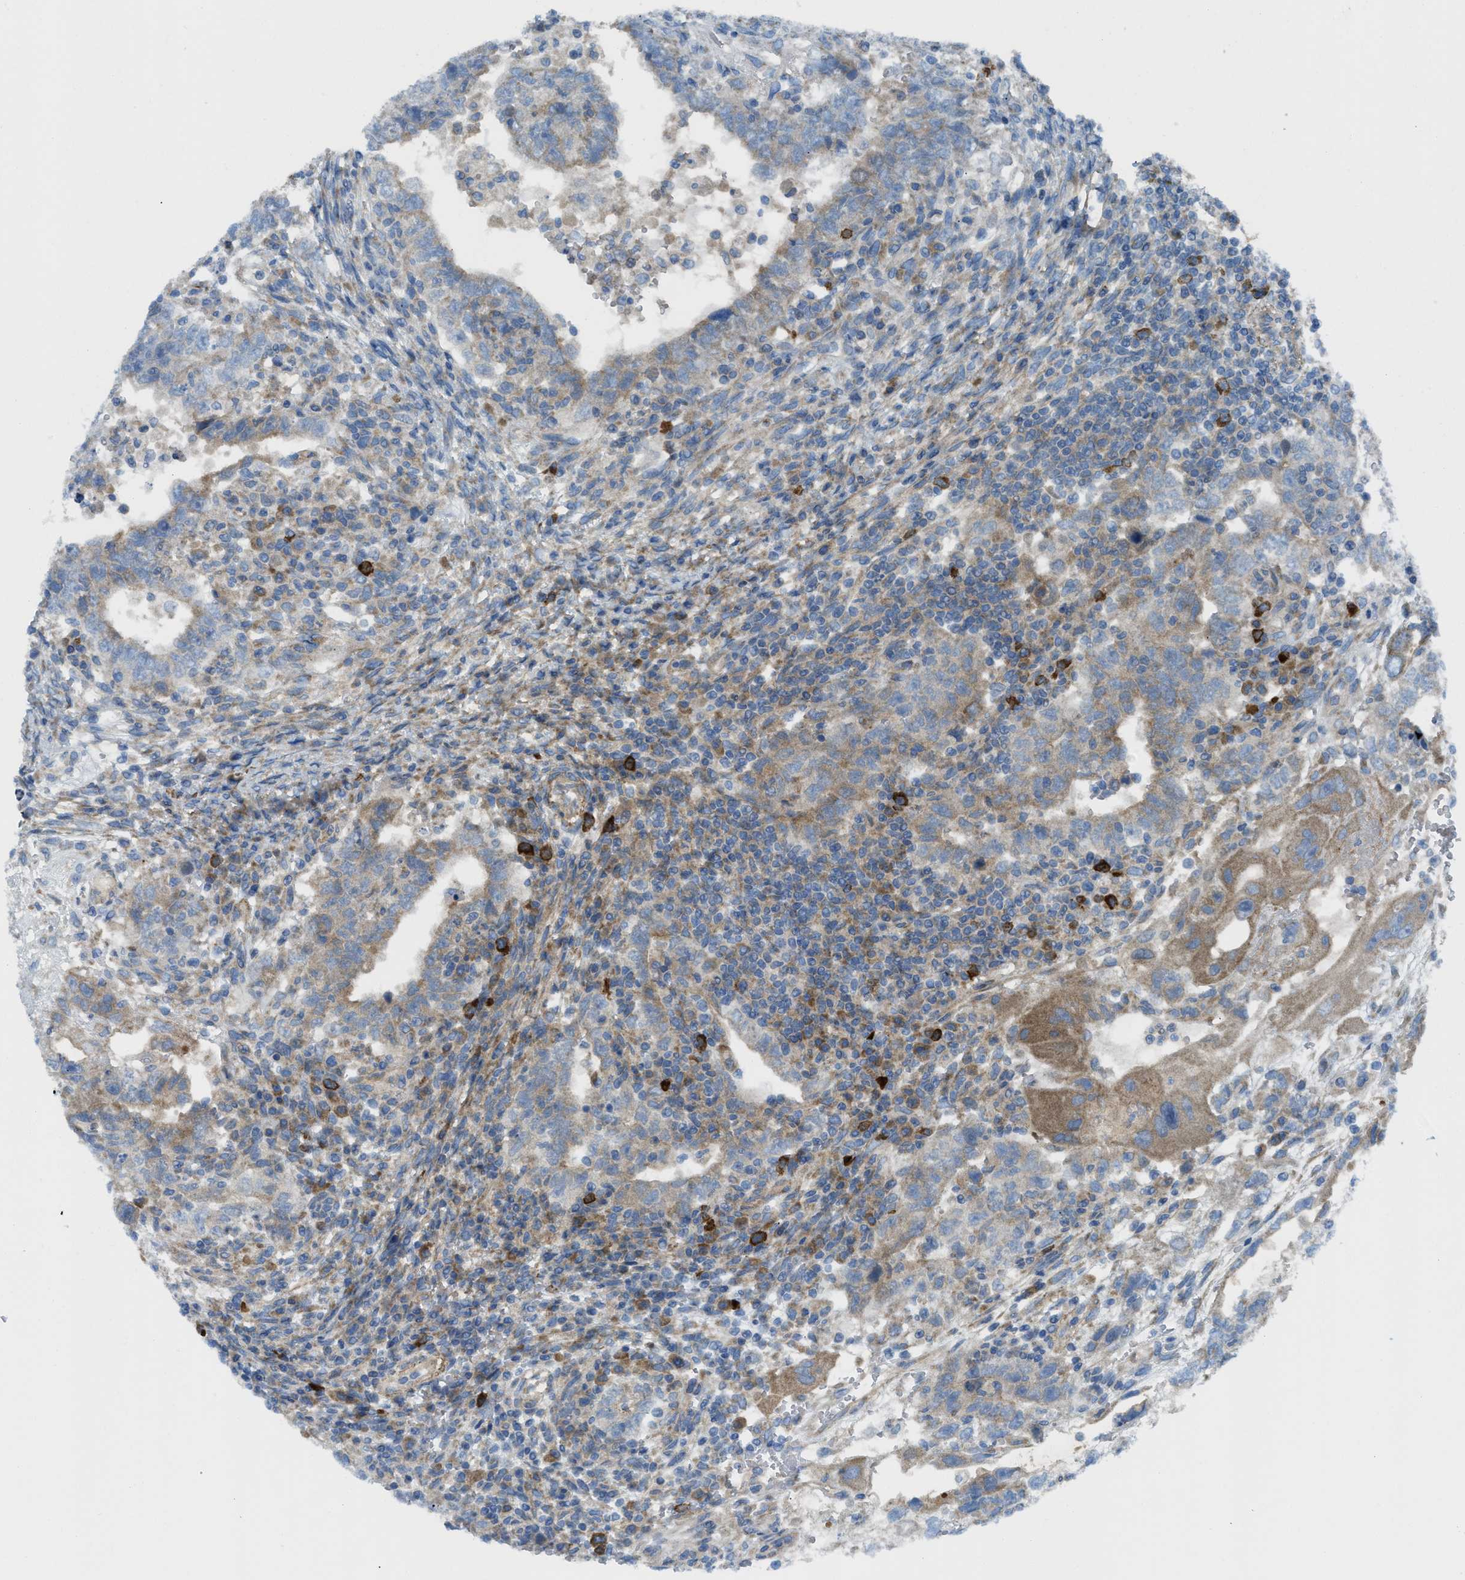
{"staining": {"intensity": "moderate", "quantity": "25%-75%", "location": "cytoplasmic/membranous"}, "tissue": "testis cancer", "cell_type": "Tumor cells", "image_type": "cancer", "snomed": [{"axis": "morphology", "description": "Carcinoma, Embryonal, NOS"}, {"axis": "topography", "description": "Testis"}], "caption": "Embryonal carcinoma (testis) stained with a brown dye exhibits moderate cytoplasmic/membranous positive positivity in about 25%-75% of tumor cells.", "gene": "BMPR1A", "patient": {"sex": "male", "age": 26}}